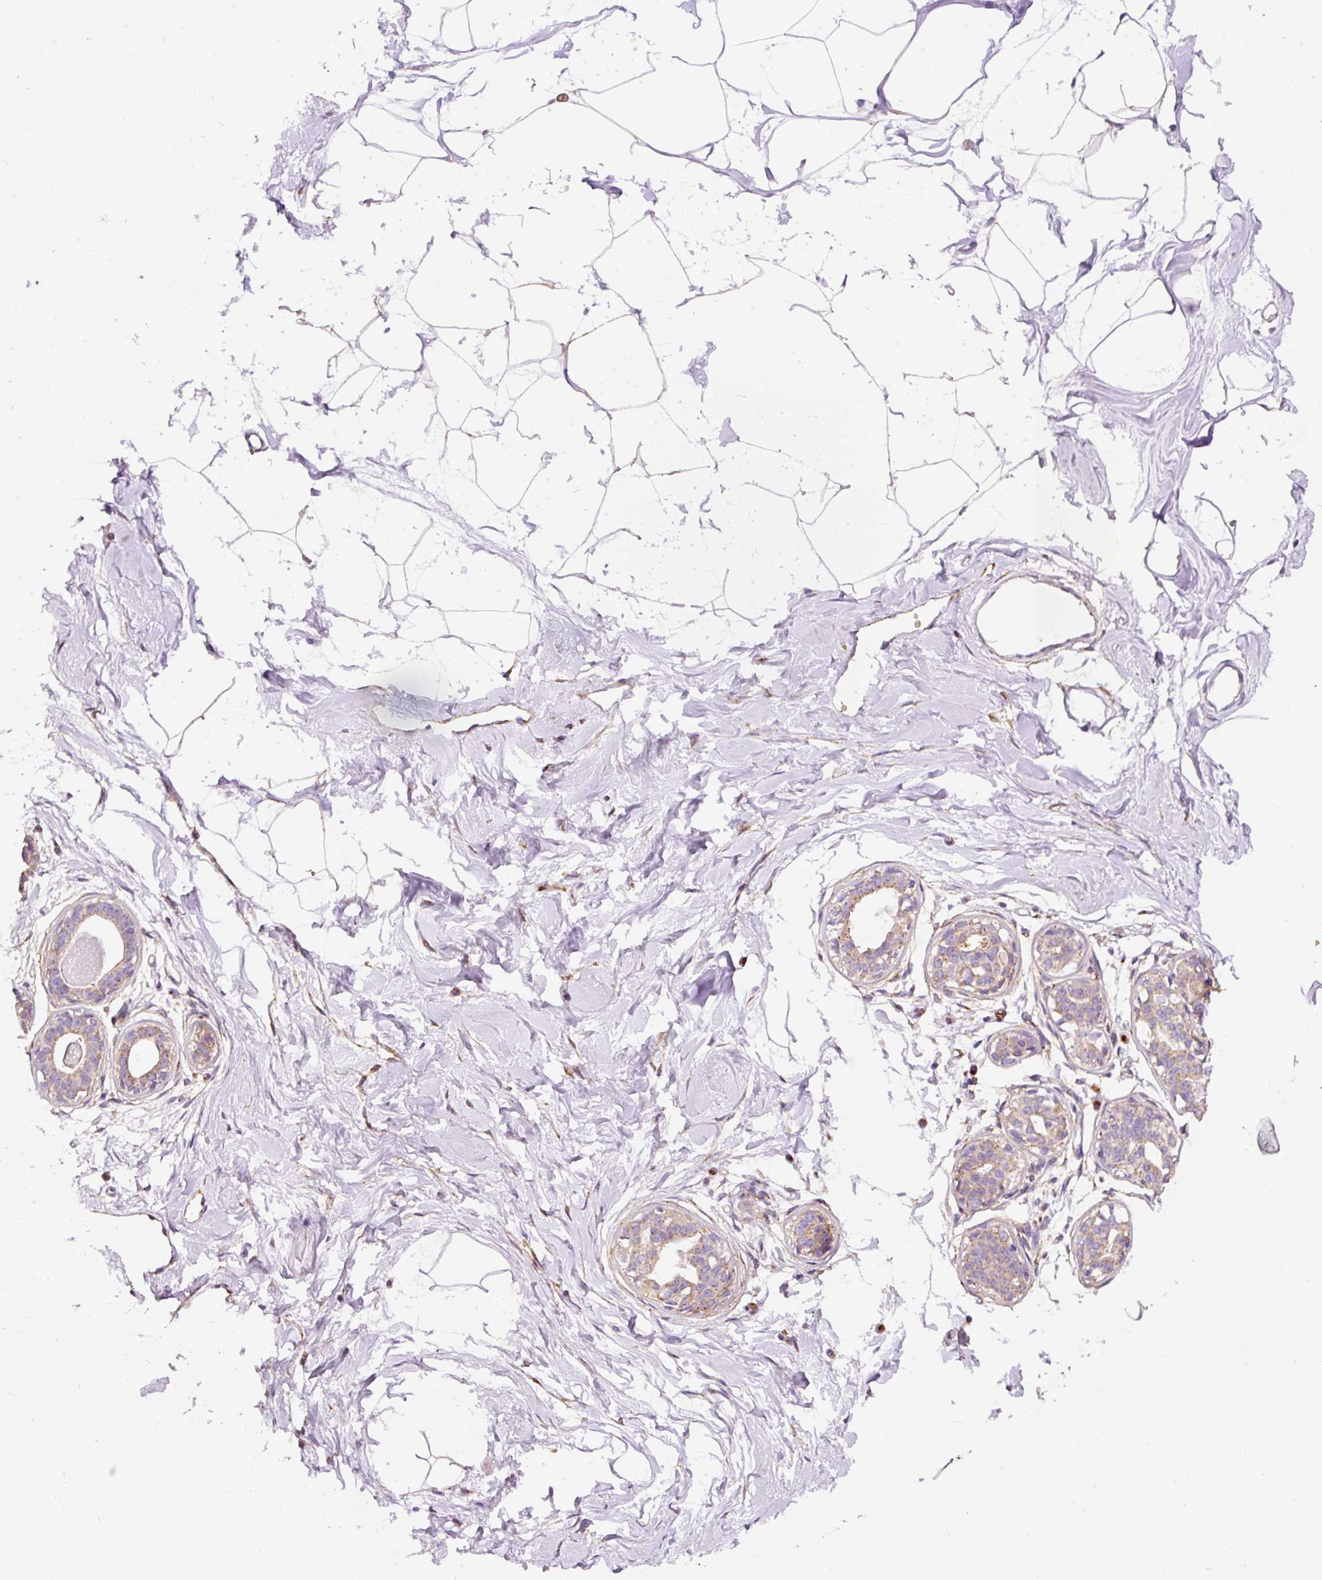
{"staining": {"intensity": "negative", "quantity": "none", "location": "none"}, "tissue": "breast", "cell_type": "Adipocytes", "image_type": "normal", "snomed": [{"axis": "morphology", "description": "Normal tissue, NOS"}, {"axis": "topography", "description": "Breast"}], "caption": "A photomicrograph of breast stained for a protein shows no brown staining in adipocytes.", "gene": "PRRC2A", "patient": {"sex": "female", "age": 45}}